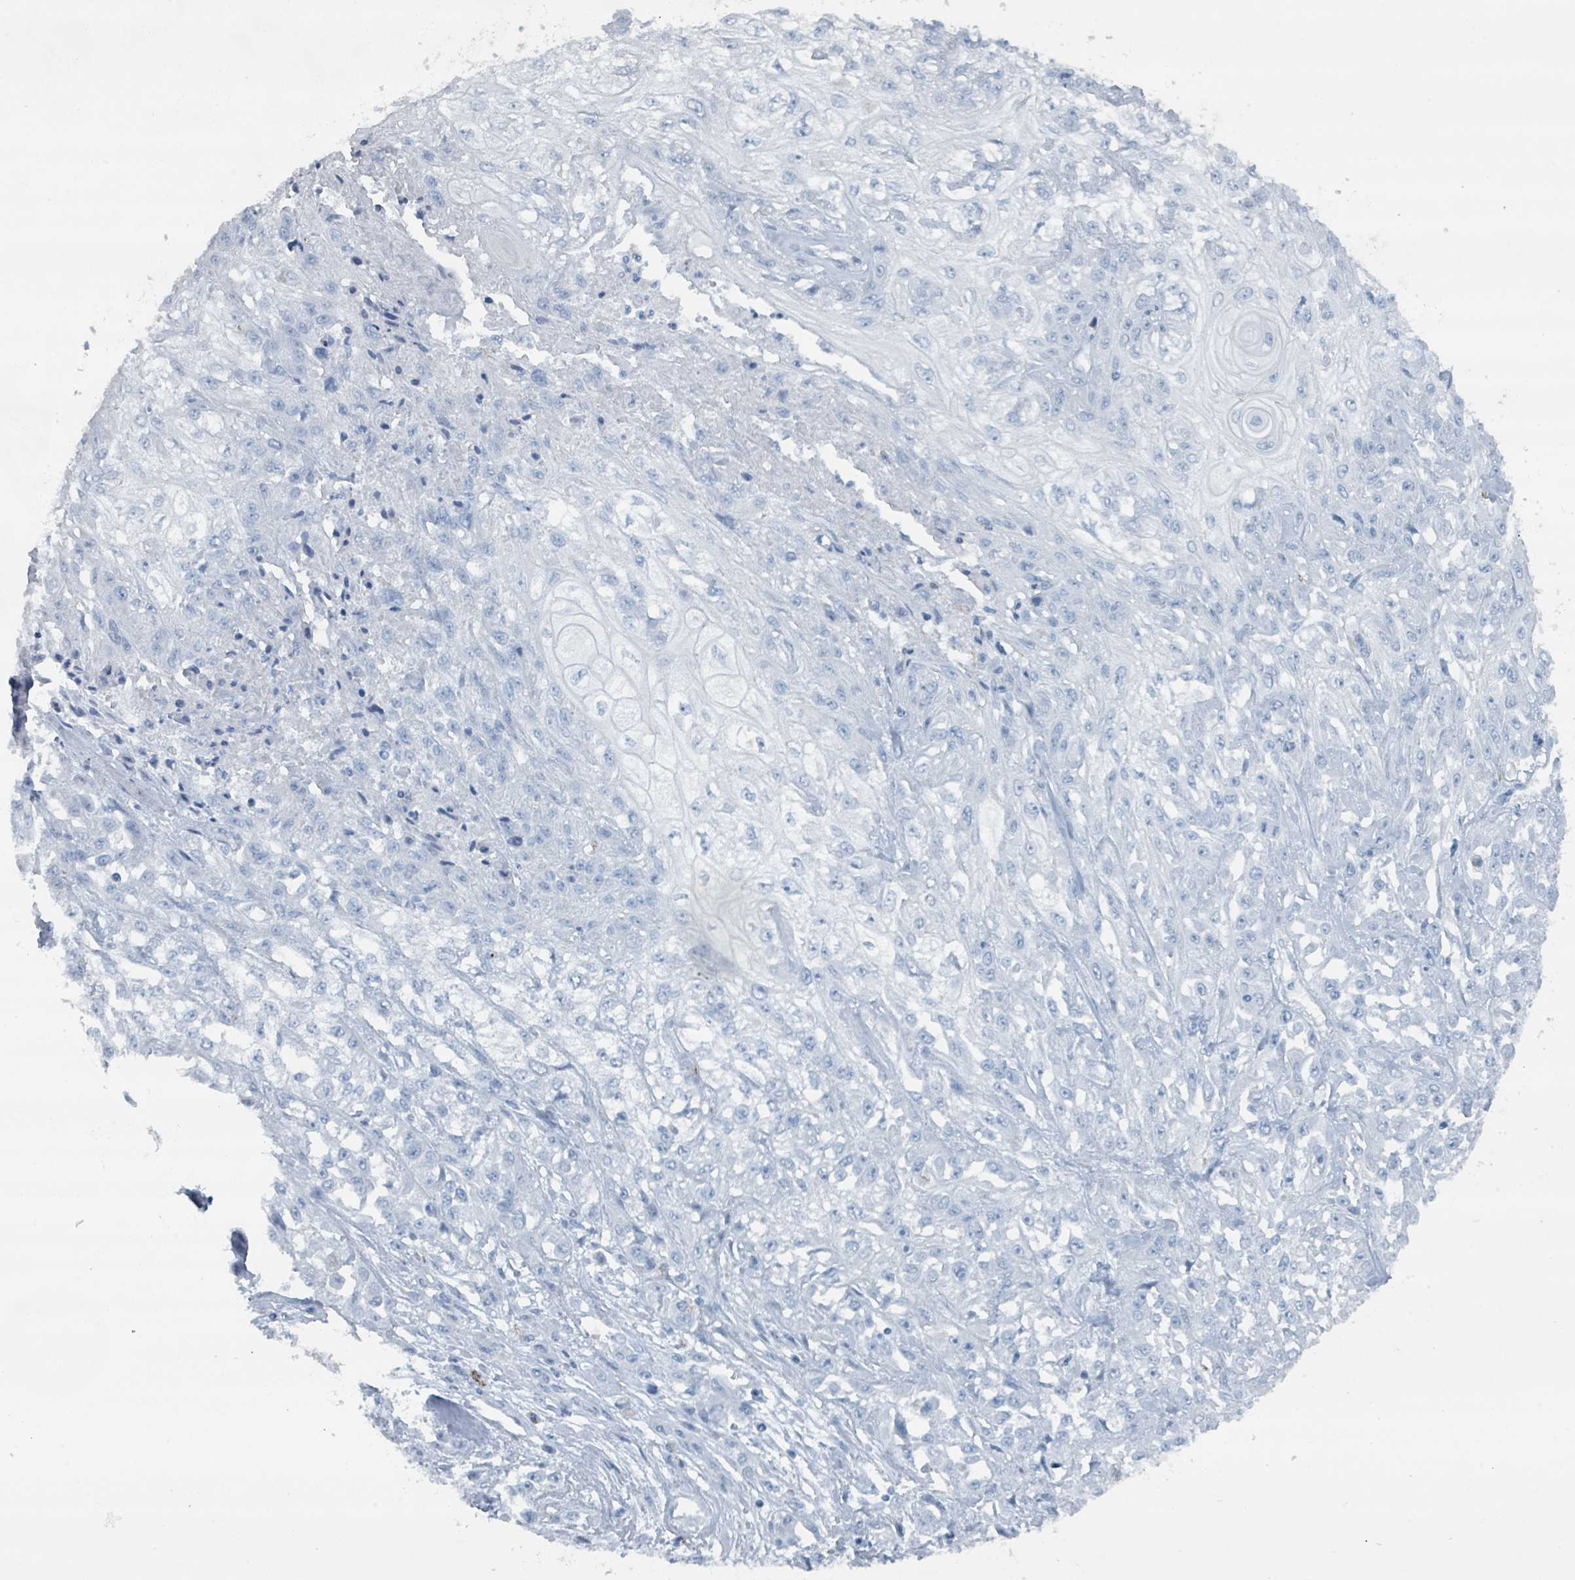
{"staining": {"intensity": "negative", "quantity": "none", "location": "none"}, "tissue": "skin cancer", "cell_type": "Tumor cells", "image_type": "cancer", "snomed": [{"axis": "morphology", "description": "Squamous cell carcinoma, NOS"}, {"axis": "morphology", "description": "Squamous cell carcinoma, metastatic, NOS"}, {"axis": "topography", "description": "Skin"}, {"axis": "topography", "description": "Lymph node"}], "caption": "An immunohistochemistry (IHC) image of skin cancer (squamous cell carcinoma) is shown. There is no staining in tumor cells of skin cancer (squamous cell carcinoma).", "gene": "GAMT", "patient": {"sex": "male", "age": 75}}